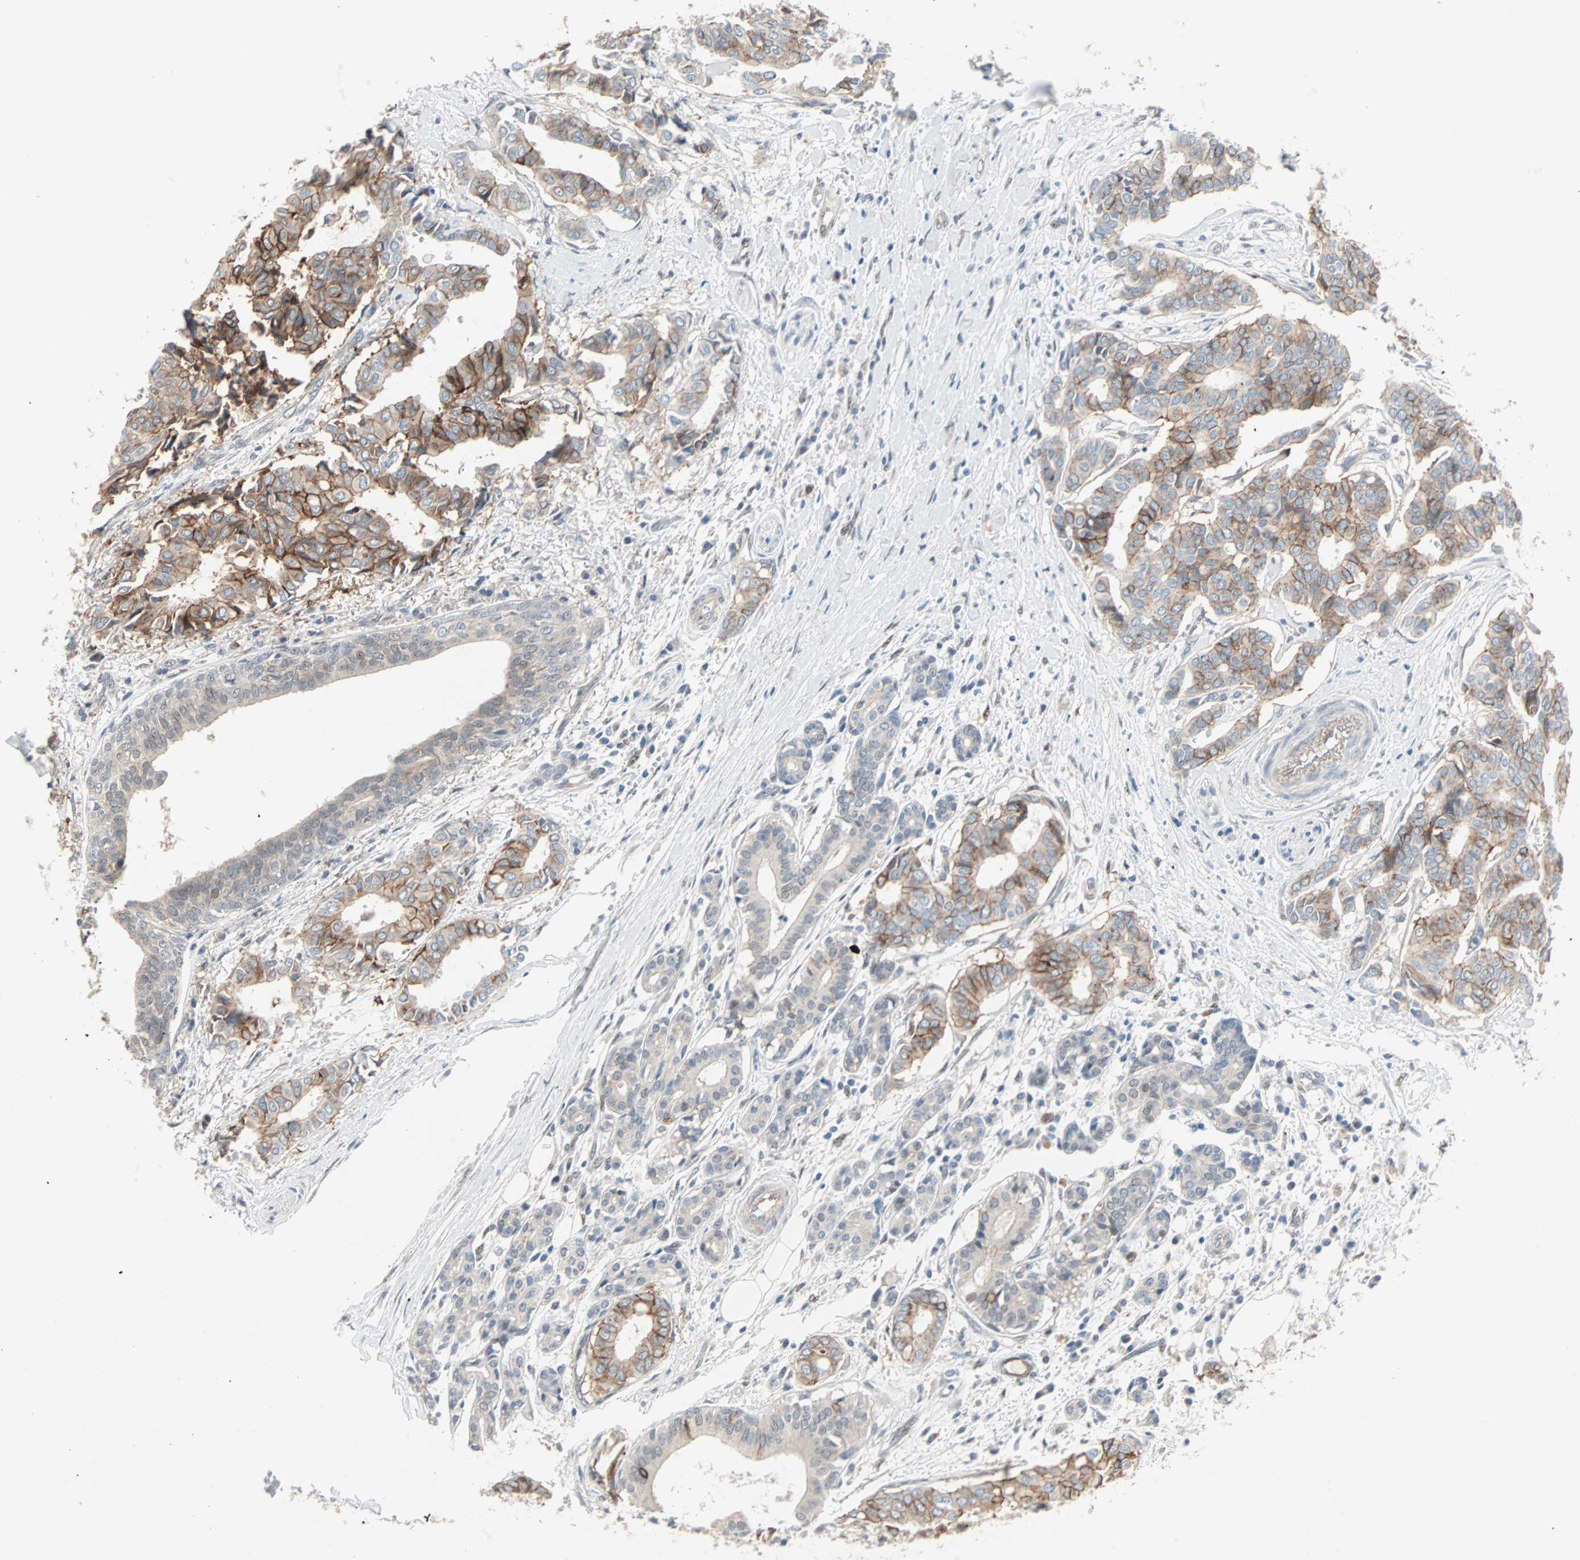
{"staining": {"intensity": "strong", "quantity": "25%-75%", "location": "cytoplasmic/membranous"}, "tissue": "head and neck cancer", "cell_type": "Tumor cells", "image_type": "cancer", "snomed": [{"axis": "morphology", "description": "Adenocarcinoma, NOS"}, {"axis": "topography", "description": "Salivary gland"}, {"axis": "topography", "description": "Head-Neck"}], "caption": "Immunohistochemical staining of human head and neck cancer shows high levels of strong cytoplasmic/membranous expression in approximately 25%-75% of tumor cells.", "gene": "CAND2", "patient": {"sex": "female", "age": 59}}